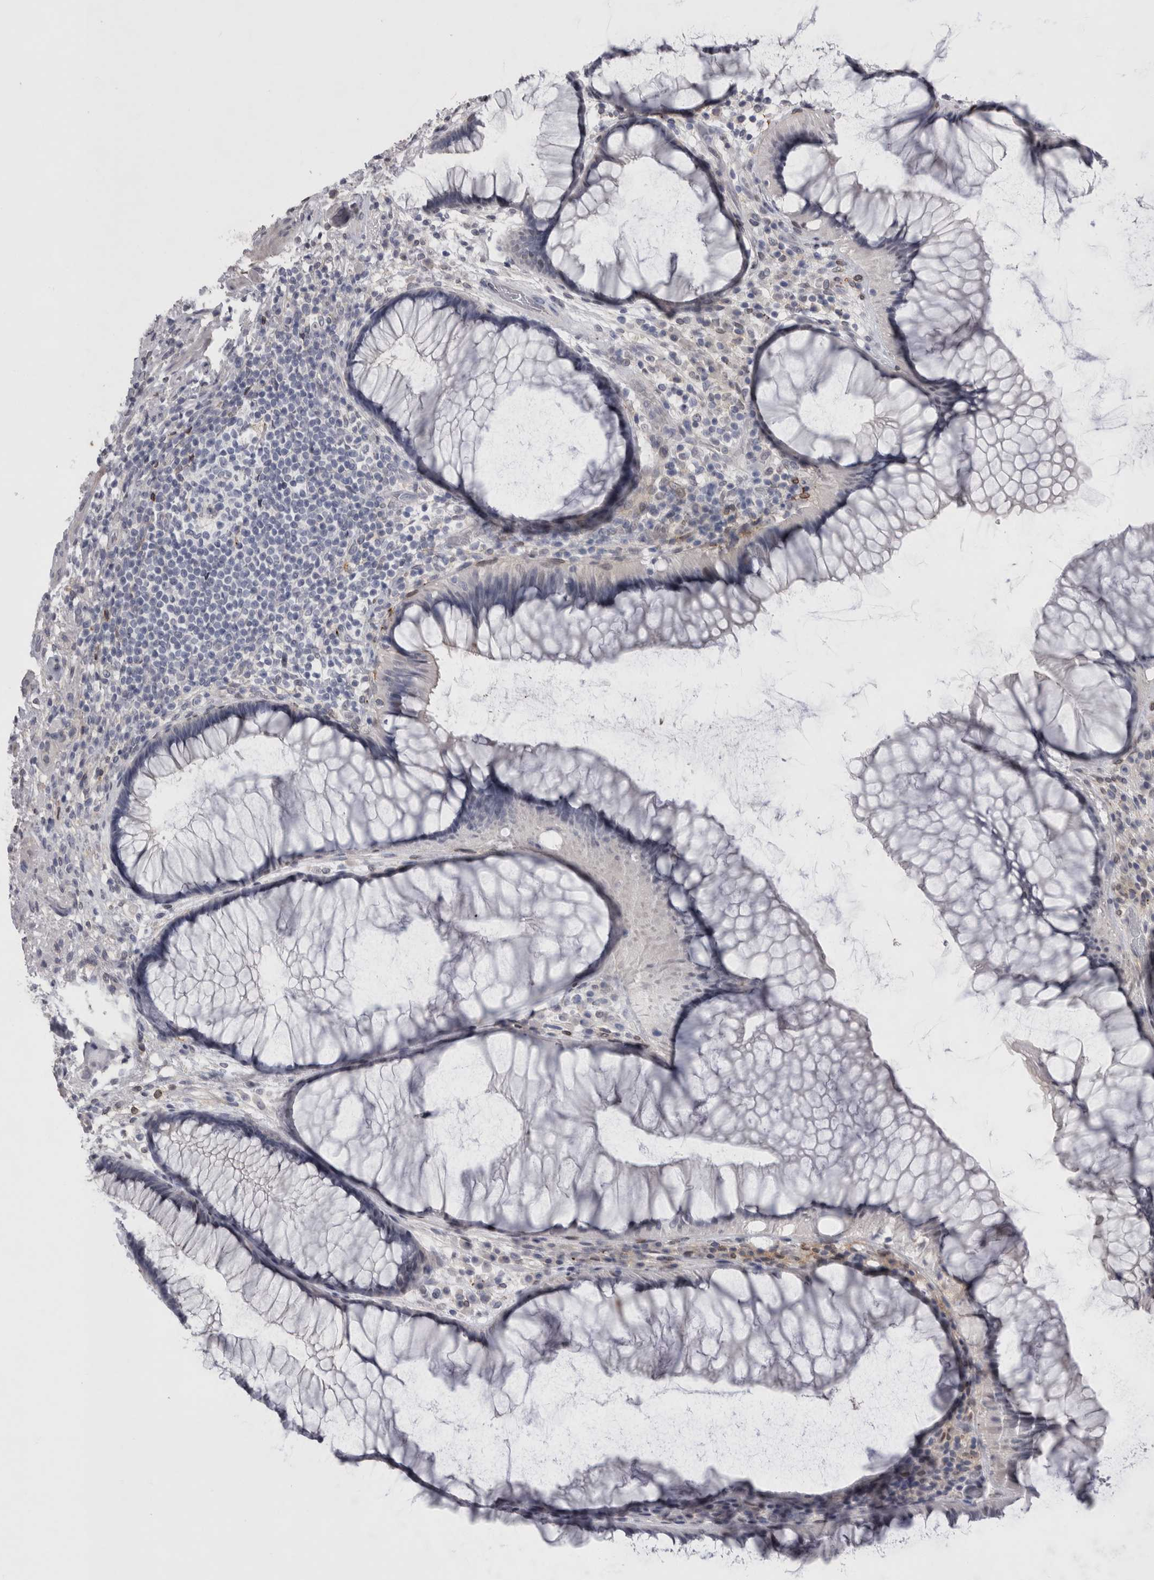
{"staining": {"intensity": "negative", "quantity": "none", "location": "none"}, "tissue": "rectum", "cell_type": "Glandular cells", "image_type": "normal", "snomed": [{"axis": "morphology", "description": "Normal tissue, NOS"}, {"axis": "topography", "description": "Rectum"}], "caption": "Micrograph shows no significant protein positivity in glandular cells of unremarkable rectum.", "gene": "DNAJC24", "patient": {"sex": "male", "age": 51}}